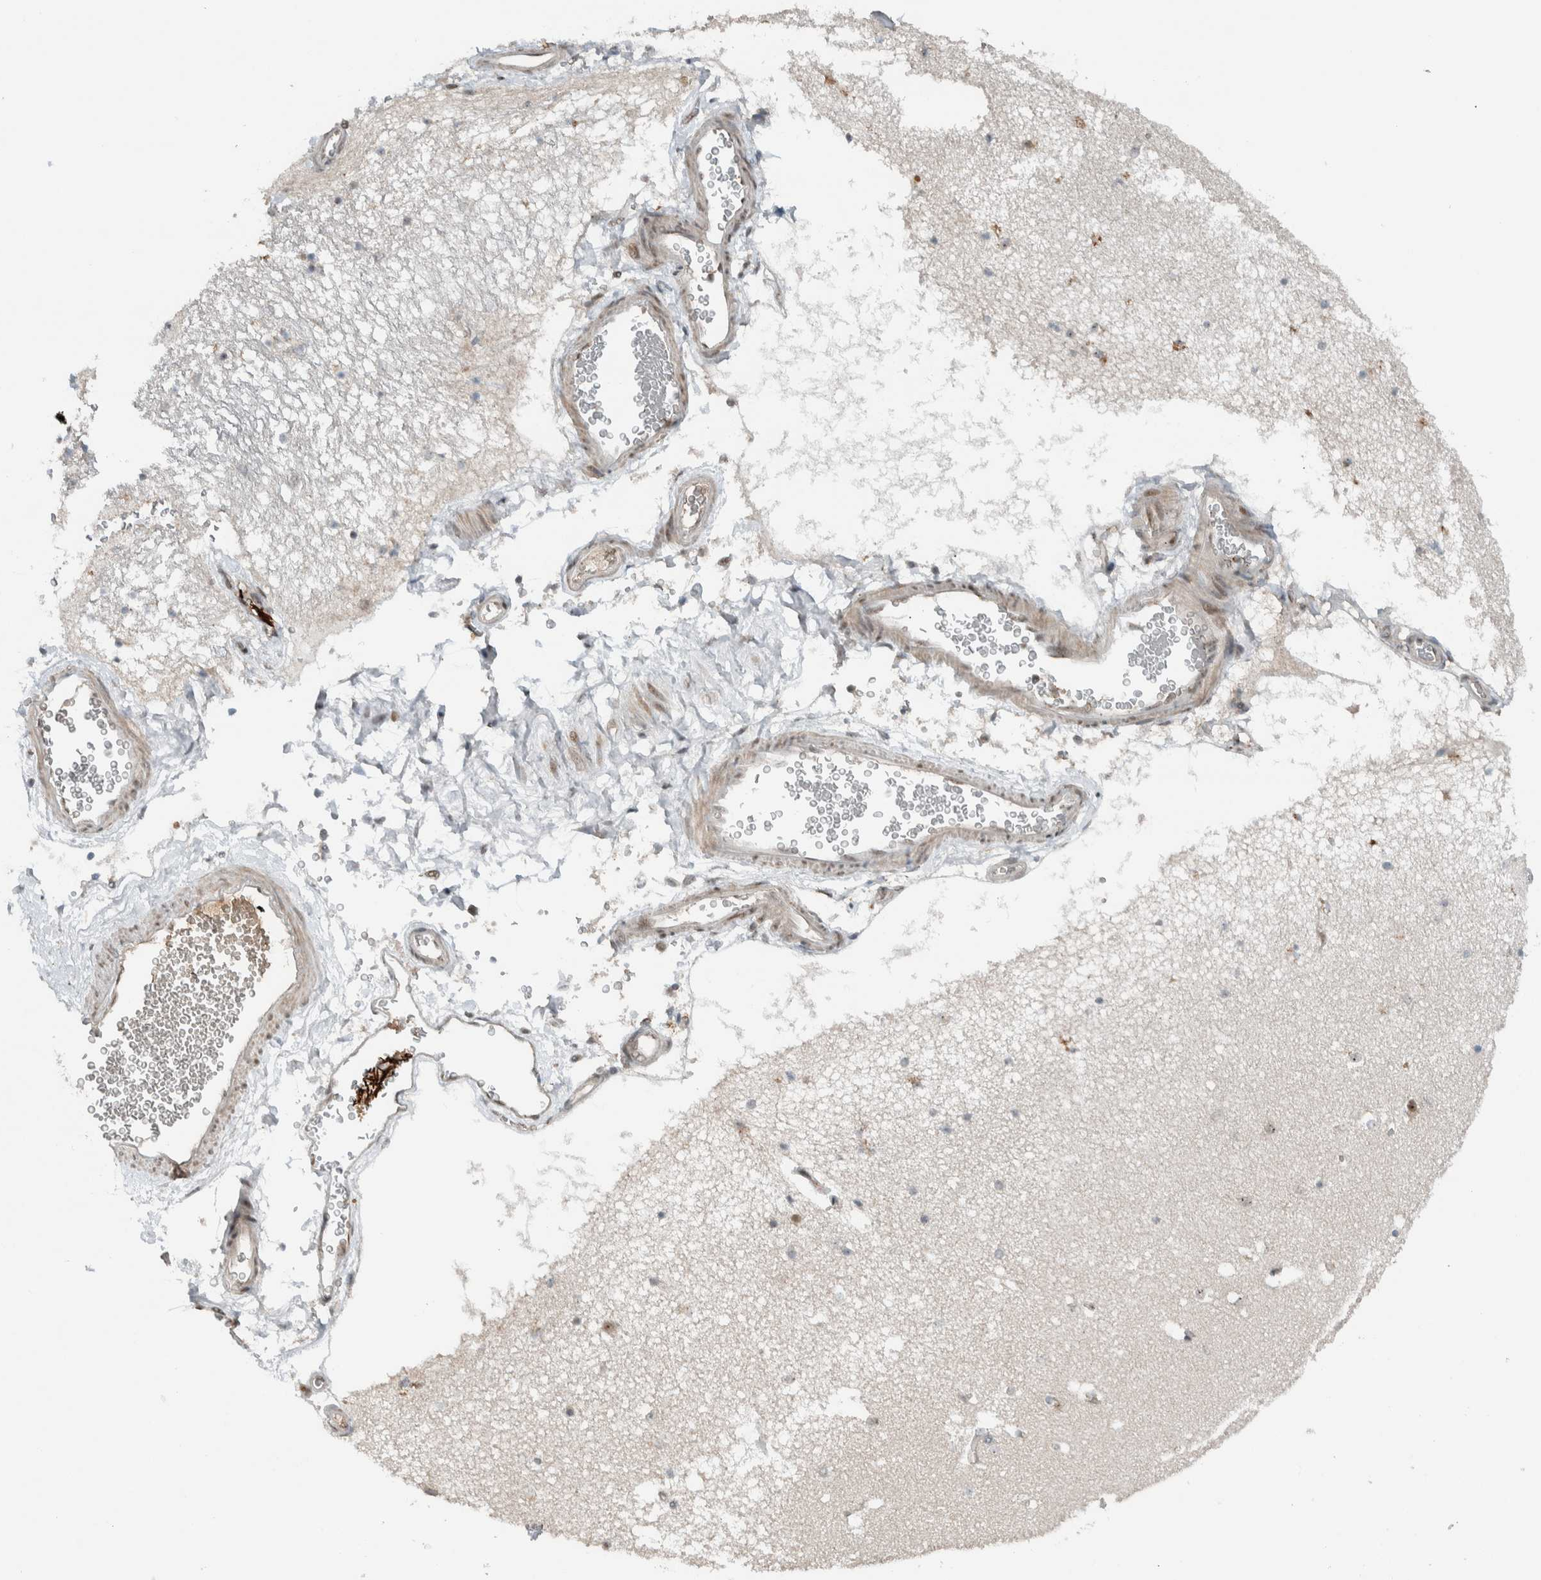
{"staining": {"intensity": "negative", "quantity": "none", "location": "none"}, "tissue": "hippocampus", "cell_type": "Glial cells", "image_type": "normal", "snomed": [{"axis": "morphology", "description": "Normal tissue, NOS"}, {"axis": "topography", "description": "Hippocampus"}], "caption": "This is an immunohistochemistry micrograph of unremarkable human hippocampus. There is no positivity in glial cells.", "gene": "ZFP91", "patient": {"sex": "male", "age": 45}}